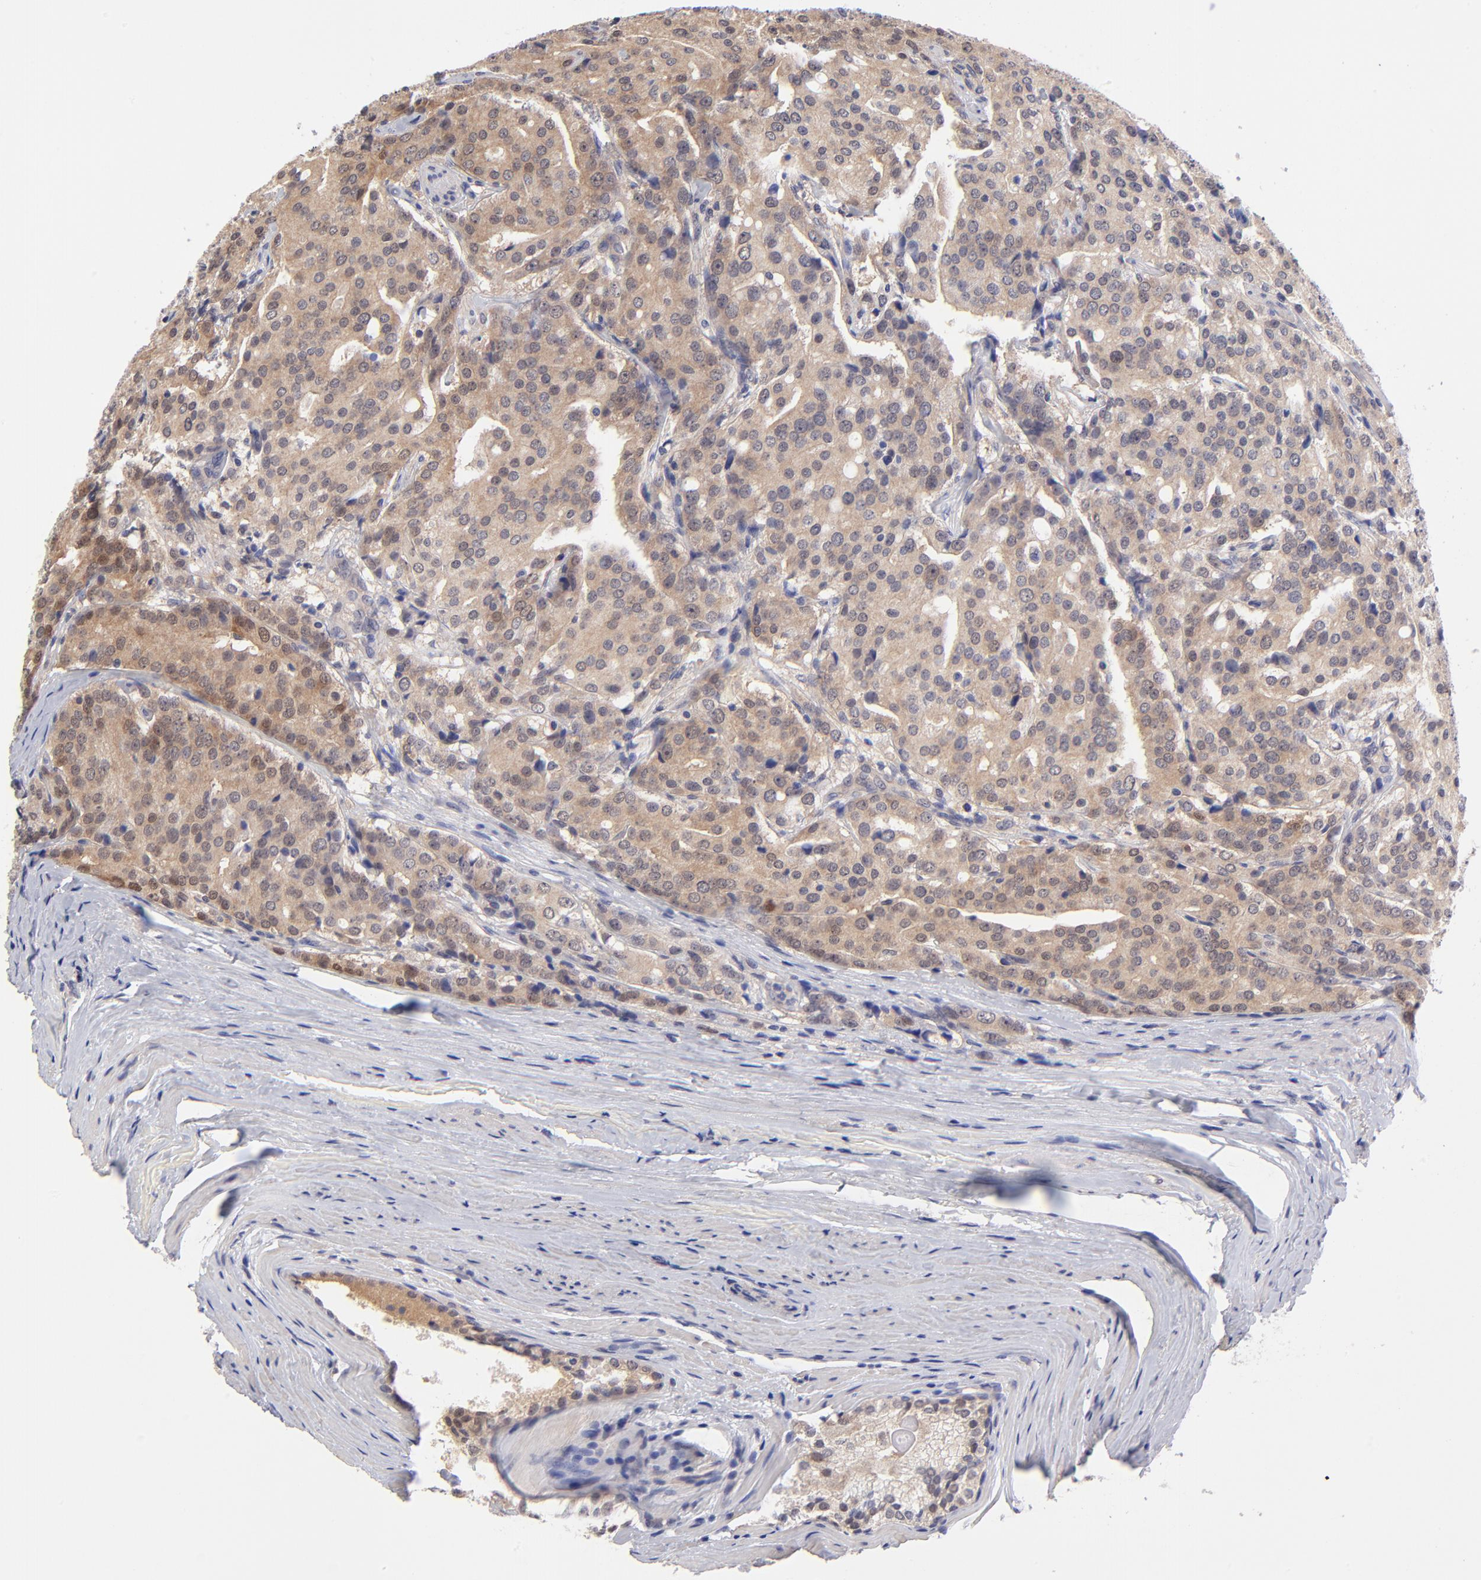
{"staining": {"intensity": "moderate", "quantity": ">75%", "location": "cytoplasmic/membranous"}, "tissue": "prostate cancer", "cell_type": "Tumor cells", "image_type": "cancer", "snomed": [{"axis": "morphology", "description": "Adenocarcinoma, Medium grade"}, {"axis": "topography", "description": "Prostate"}], "caption": "Immunohistochemistry (IHC) staining of prostate cancer (medium-grade adenocarcinoma), which shows medium levels of moderate cytoplasmic/membranous expression in about >75% of tumor cells indicating moderate cytoplasmic/membranous protein expression. The staining was performed using DAB (brown) for protein detection and nuclei were counterstained in hematoxylin (blue).", "gene": "UBE2E3", "patient": {"sex": "male", "age": 72}}